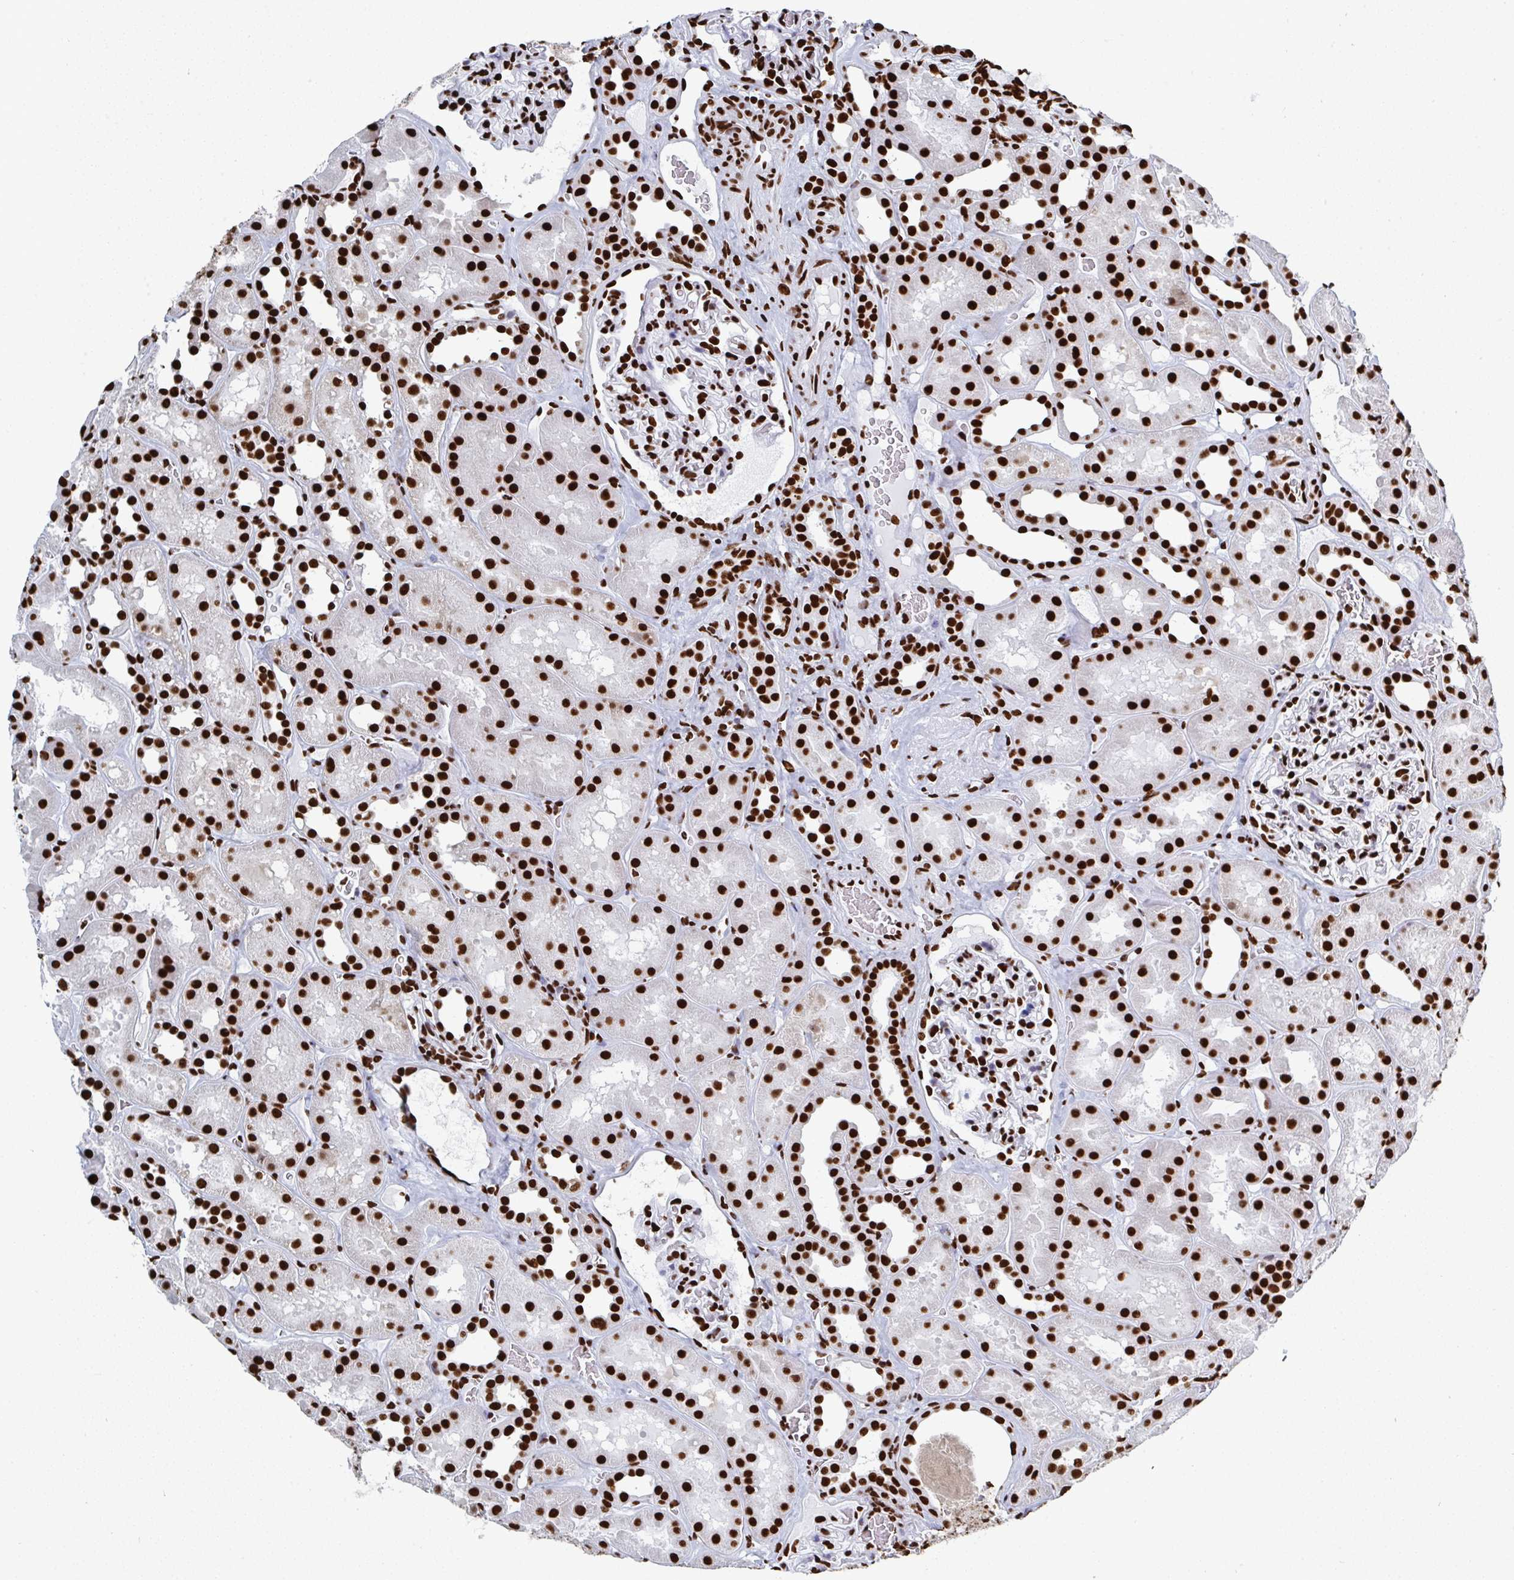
{"staining": {"intensity": "strong", "quantity": ">75%", "location": "nuclear"}, "tissue": "kidney", "cell_type": "Cells in glomeruli", "image_type": "normal", "snomed": [{"axis": "morphology", "description": "Normal tissue, NOS"}, {"axis": "topography", "description": "Kidney"}], "caption": "A micrograph of human kidney stained for a protein displays strong nuclear brown staining in cells in glomeruli. The staining was performed using DAB to visualize the protein expression in brown, while the nuclei were stained in blue with hematoxylin (Magnification: 20x).", "gene": "GAR1", "patient": {"sex": "female", "age": 41}}